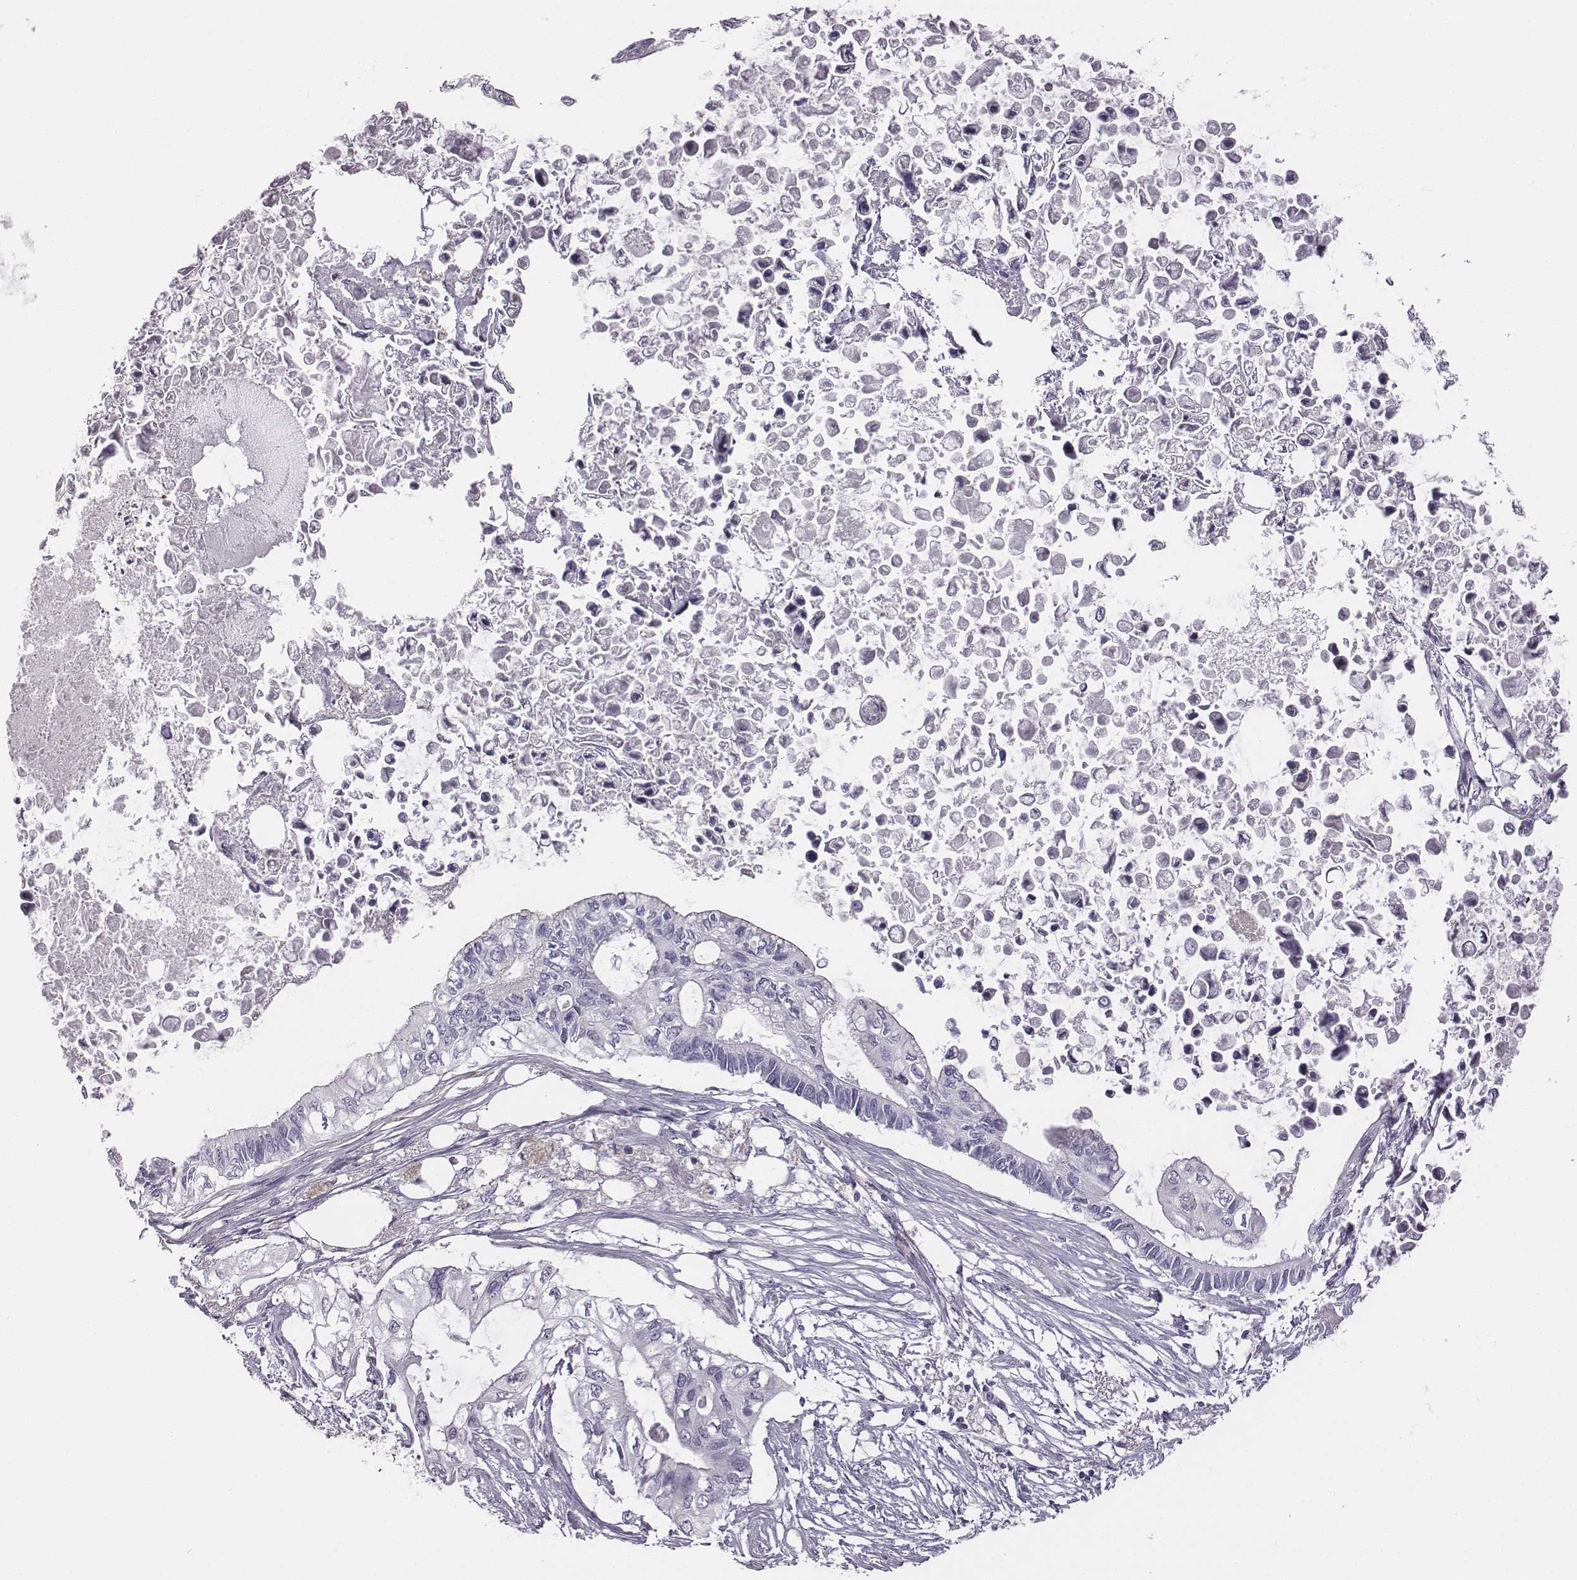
{"staining": {"intensity": "negative", "quantity": "none", "location": "none"}, "tissue": "pancreatic cancer", "cell_type": "Tumor cells", "image_type": "cancer", "snomed": [{"axis": "morphology", "description": "Adenocarcinoma, NOS"}, {"axis": "topography", "description": "Pancreas"}], "caption": "Immunohistochemistry micrograph of neoplastic tissue: human pancreatic adenocarcinoma stained with DAB displays no significant protein positivity in tumor cells.", "gene": "ADAM7", "patient": {"sex": "female", "age": 63}}